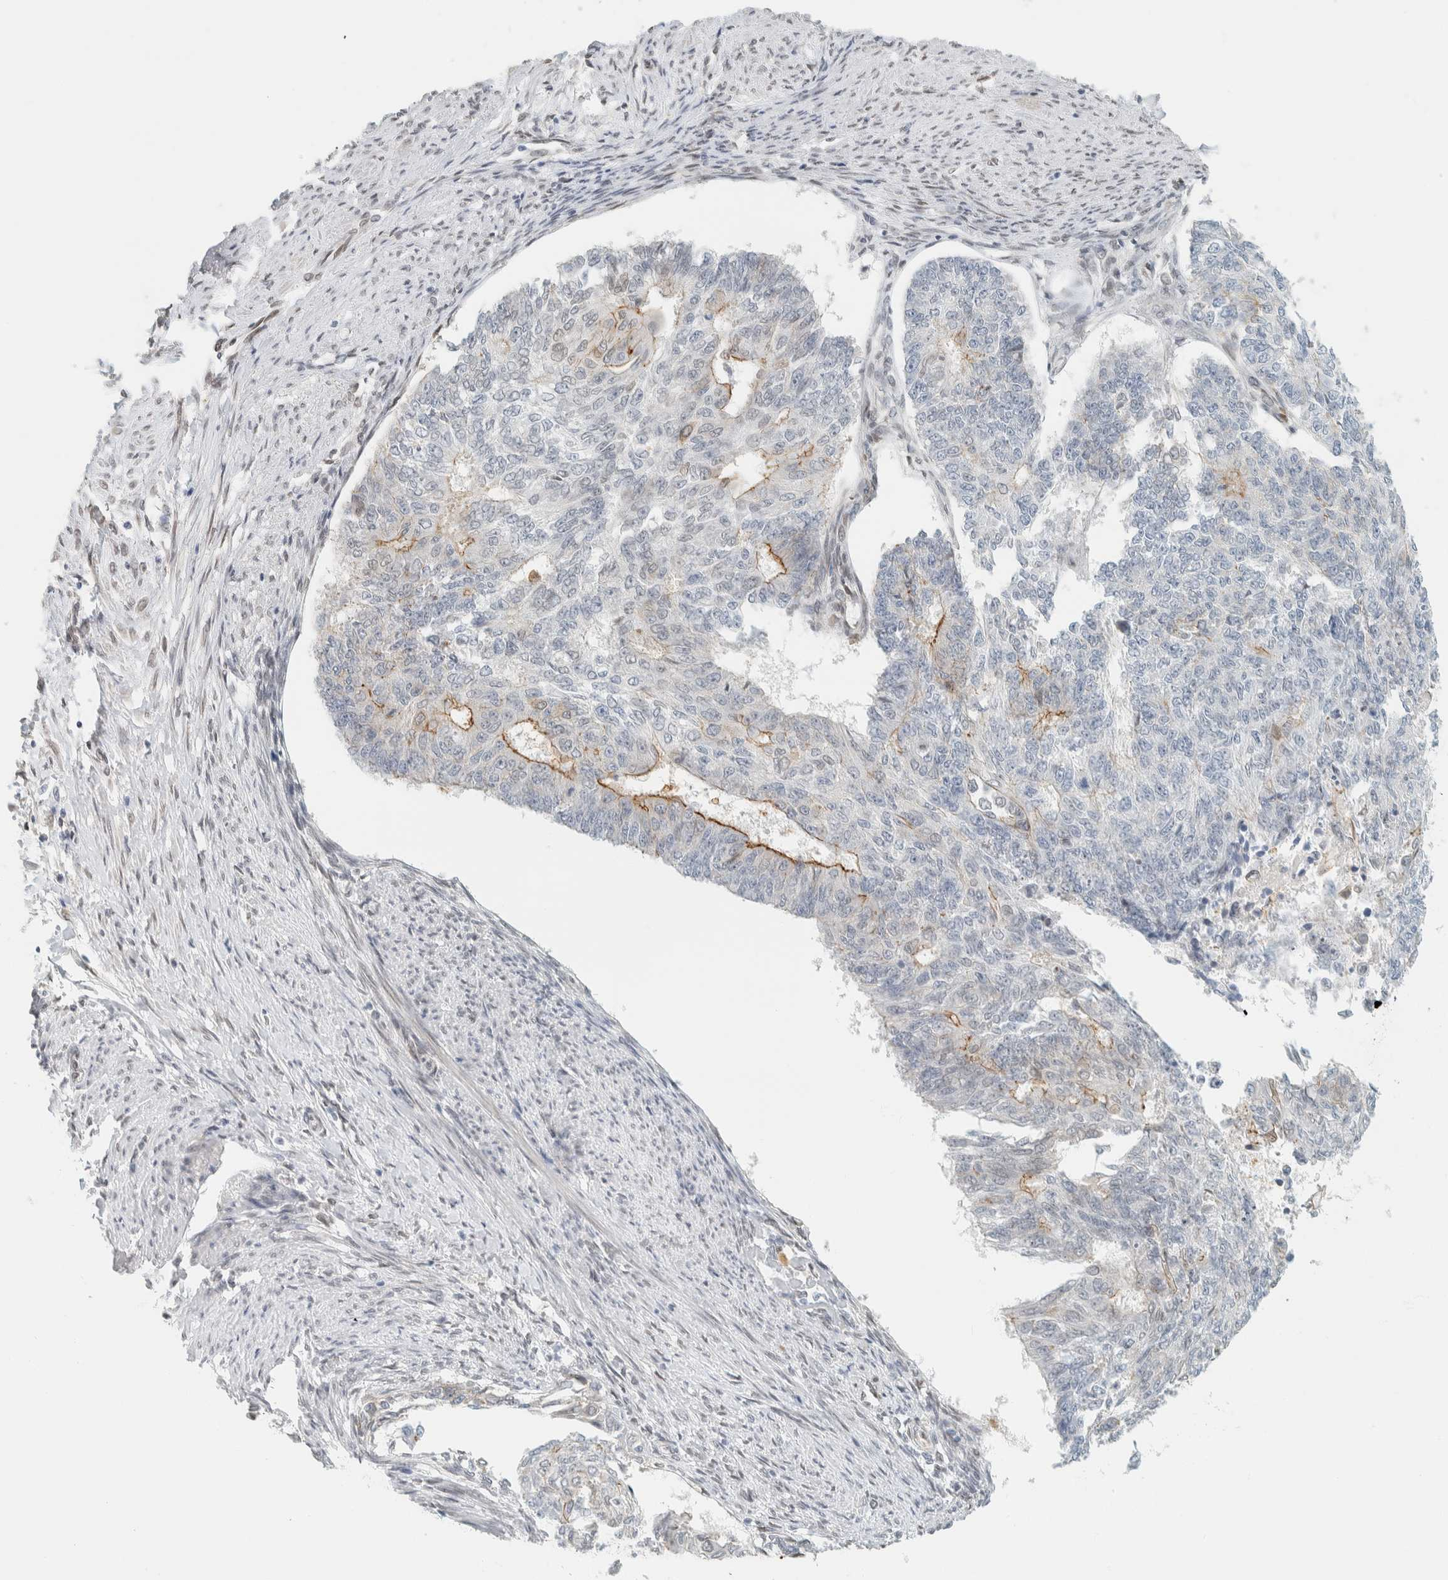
{"staining": {"intensity": "moderate", "quantity": "<25%", "location": "cytoplasmic/membranous"}, "tissue": "endometrial cancer", "cell_type": "Tumor cells", "image_type": "cancer", "snomed": [{"axis": "morphology", "description": "Adenocarcinoma, NOS"}, {"axis": "topography", "description": "Endometrium"}], "caption": "Tumor cells exhibit low levels of moderate cytoplasmic/membranous positivity in about <25% of cells in human adenocarcinoma (endometrial).", "gene": "C1QTNF12", "patient": {"sex": "female", "age": 32}}